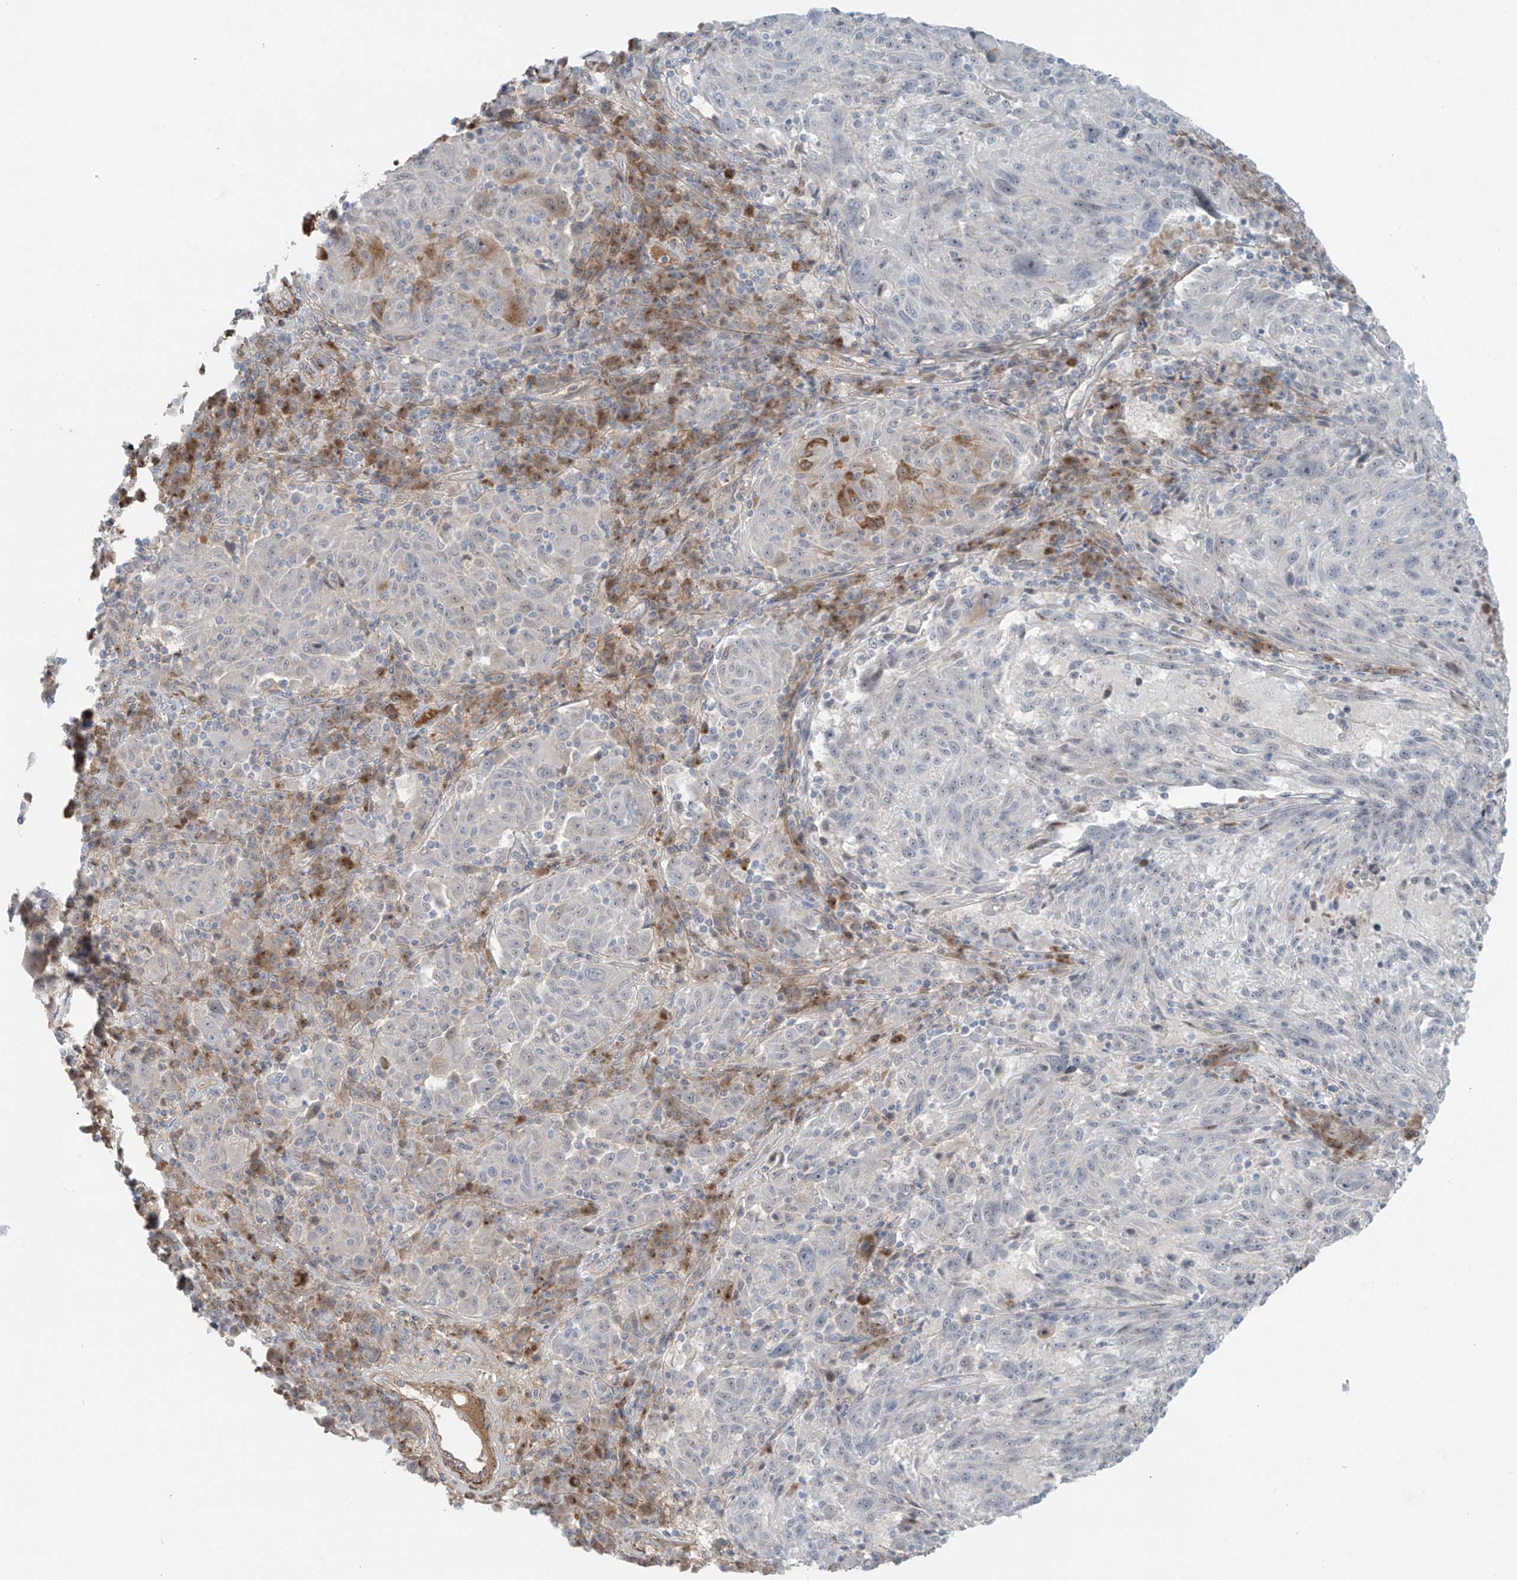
{"staining": {"intensity": "negative", "quantity": "none", "location": "none"}, "tissue": "melanoma", "cell_type": "Tumor cells", "image_type": "cancer", "snomed": [{"axis": "morphology", "description": "Malignant melanoma, NOS"}, {"axis": "topography", "description": "Skin"}], "caption": "The immunohistochemistry (IHC) image has no significant expression in tumor cells of malignant melanoma tissue. The staining was performed using DAB (3,3'-diaminobenzidine) to visualize the protein expression in brown, while the nuclei were stained in blue with hematoxylin (Magnification: 20x).", "gene": "RASGEF1A", "patient": {"sex": "male", "age": 53}}